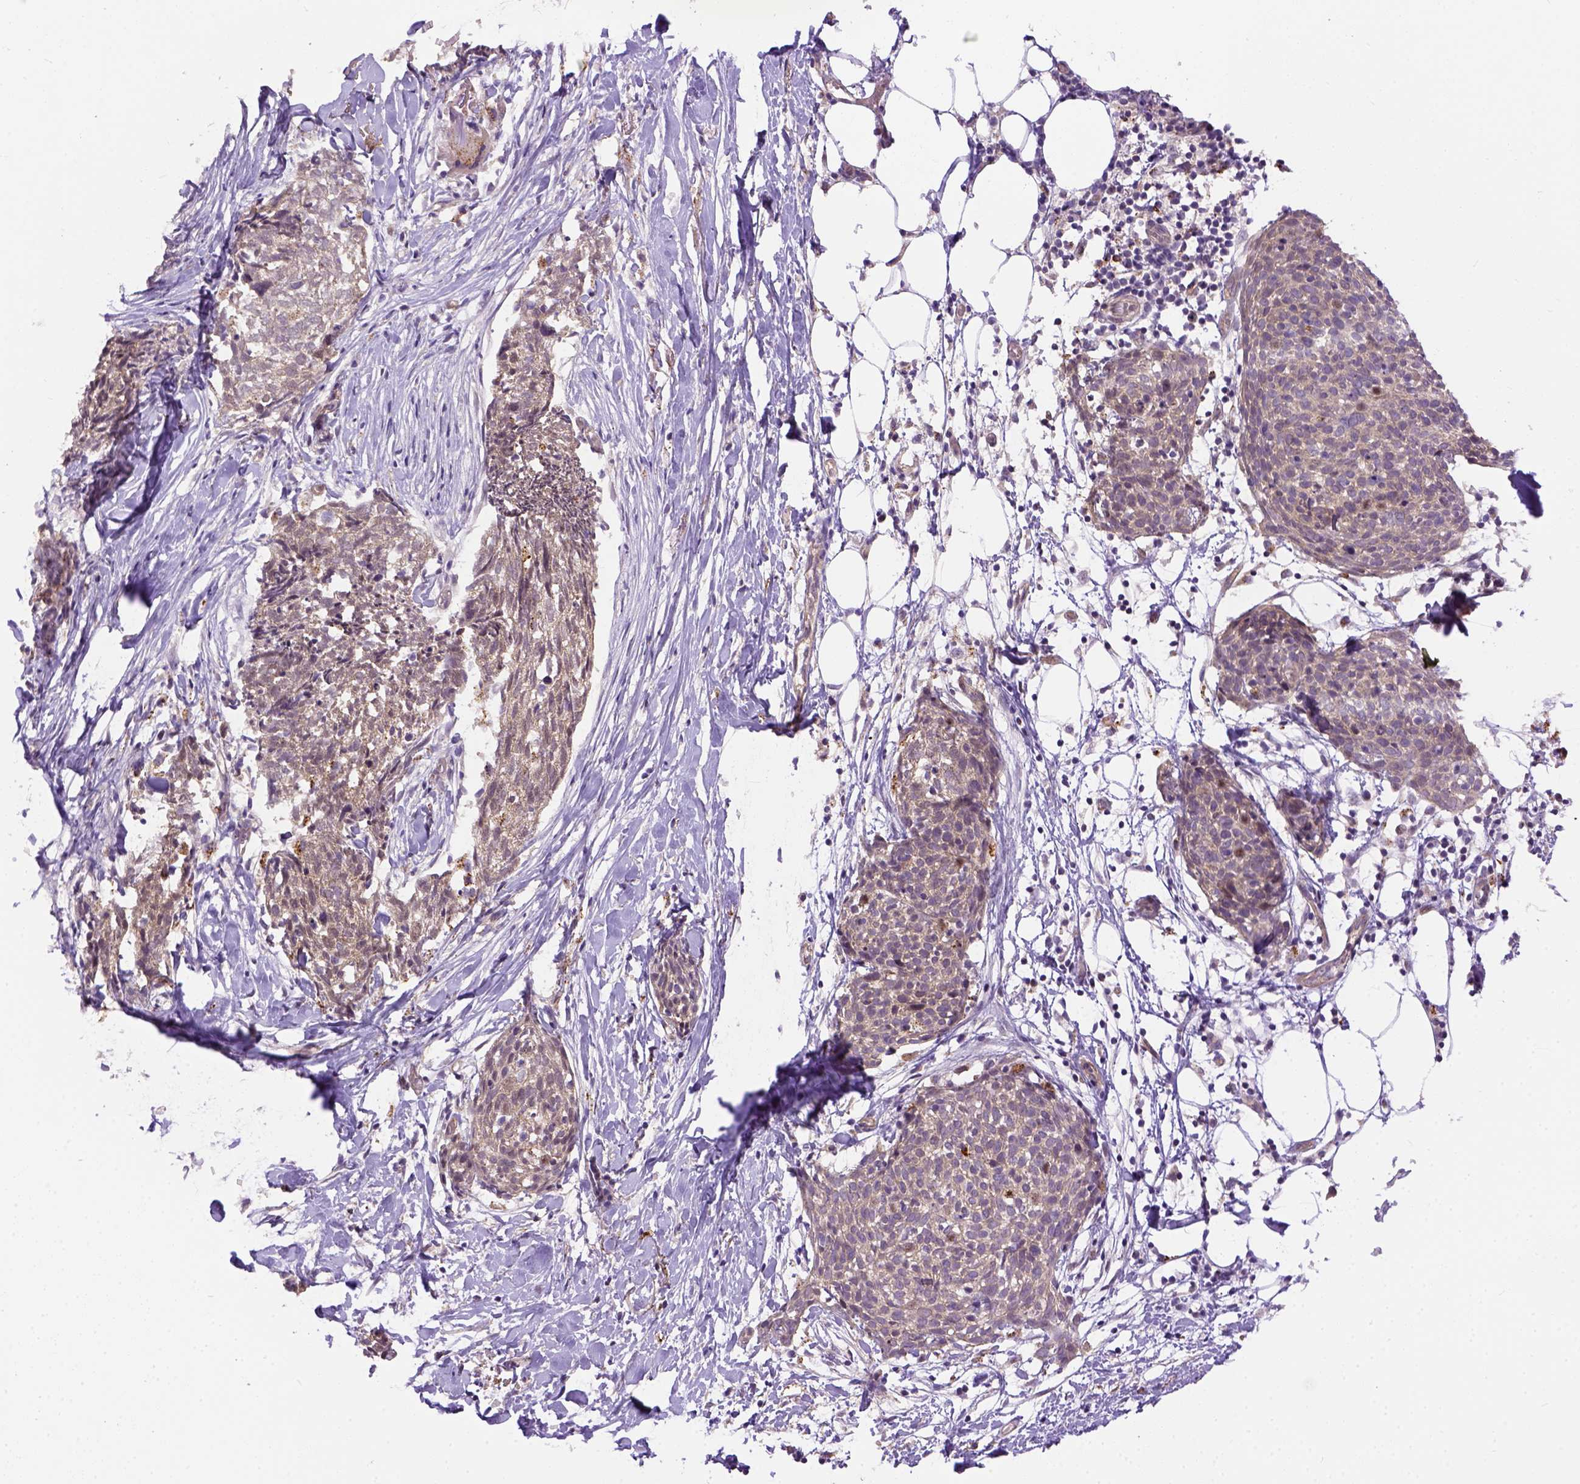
{"staining": {"intensity": "weak", "quantity": "25%-75%", "location": "cytoplasmic/membranous"}, "tissue": "skin cancer", "cell_type": "Tumor cells", "image_type": "cancer", "snomed": [{"axis": "morphology", "description": "Squamous cell carcinoma, NOS"}, {"axis": "topography", "description": "Skin"}, {"axis": "topography", "description": "Vulva"}], "caption": "Protein expression analysis of skin cancer (squamous cell carcinoma) displays weak cytoplasmic/membranous staining in approximately 25%-75% of tumor cells.", "gene": "KAZN", "patient": {"sex": "female", "age": 75}}